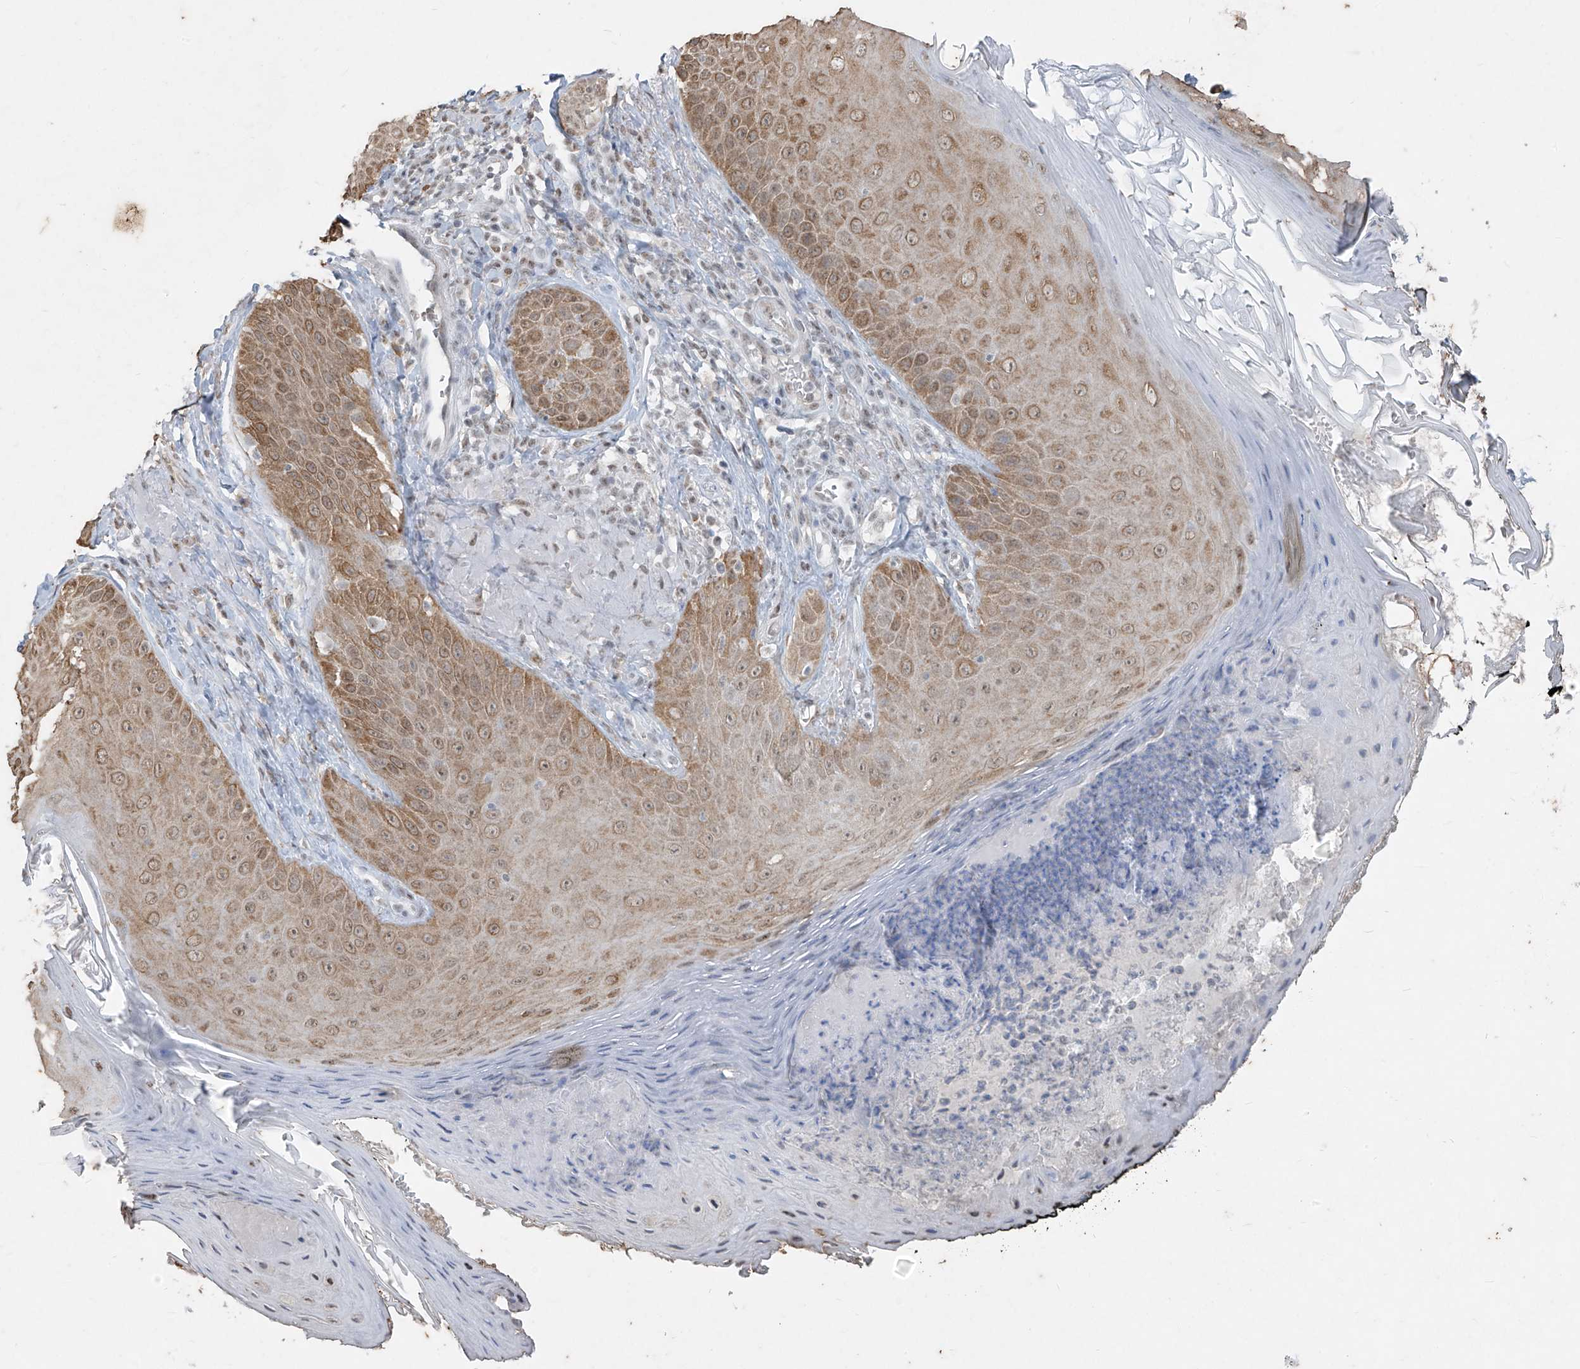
{"staining": {"intensity": "moderate", "quantity": ">75%", "location": "cytoplasmic/membranous"}, "tissue": "skin", "cell_type": "Fibroblasts", "image_type": "normal", "snomed": [{"axis": "morphology", "description": "Normal tissue, NOS"}, {"axis": "topography", "description": "Skin"}], "caption": "IHC of benign human skin demonstrates medium levels of moderate cytoplasmic/membranous expression in approximately >75% of fibroblasts.", "gene": "TFEC", "patient": {"sex": "male", "age": 57}}